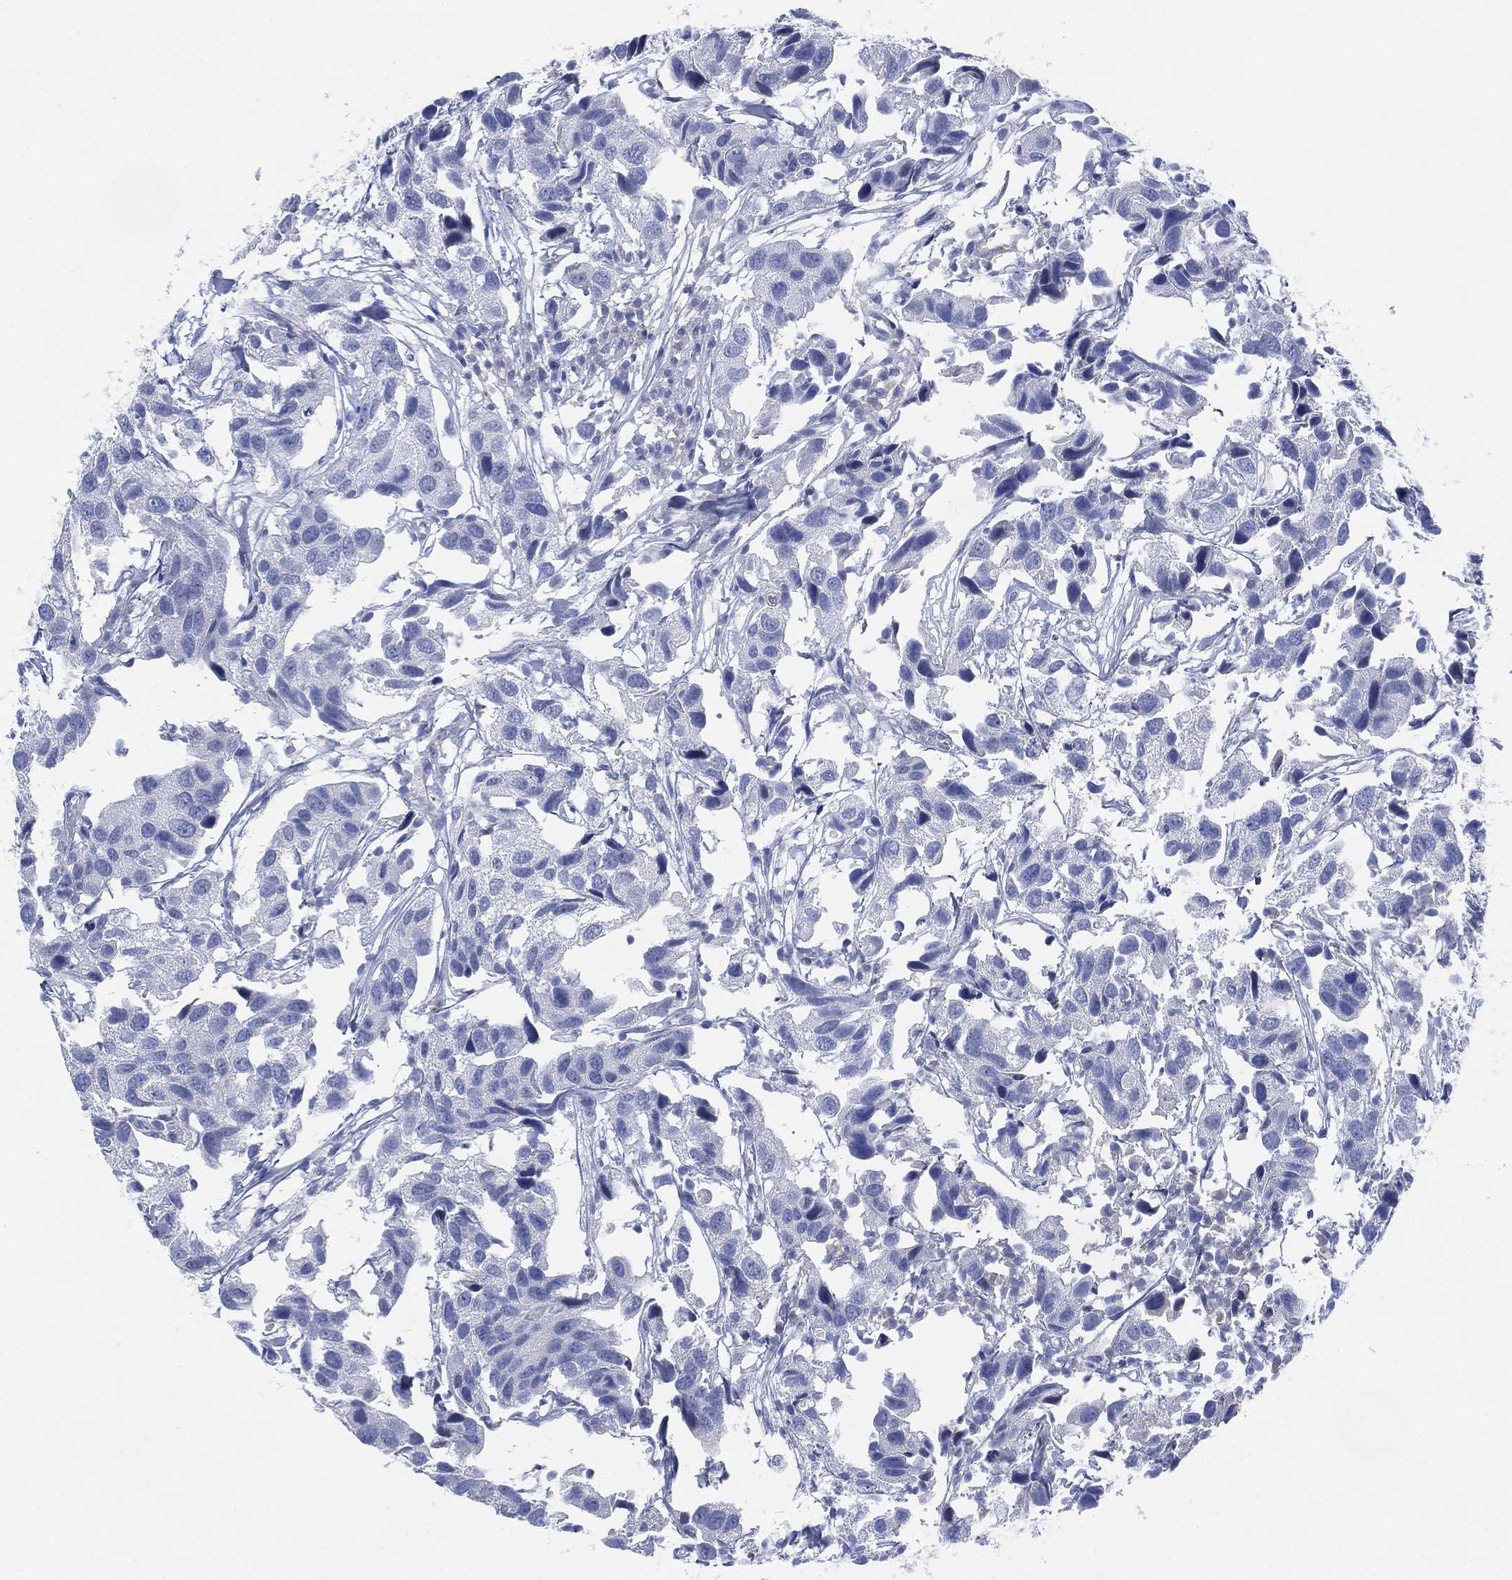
{"staining": {"intensity": "negative", "quantity": "none", "location": "none"}, "tissue": "urothelial cancer", "cell_type": "Tumor cells", "image_type": "cancer", "snomed": [{"axis": "morphology", "description": "Urothelial carcinoma, High grade"}, {"axis": "topography", "description": "Urinary bladder"}], "caption": "Immunohistochemistry photomicrograph of neoplastic tissue: human urothelial cancer stained with DAB shows no significant protein expression in tumor cells. (DAB immunohistochemistry visualized using brightfield microscopy, high magnification).", "gene": "ADAD2", "patient": {"sex": "male", "age": 79}}